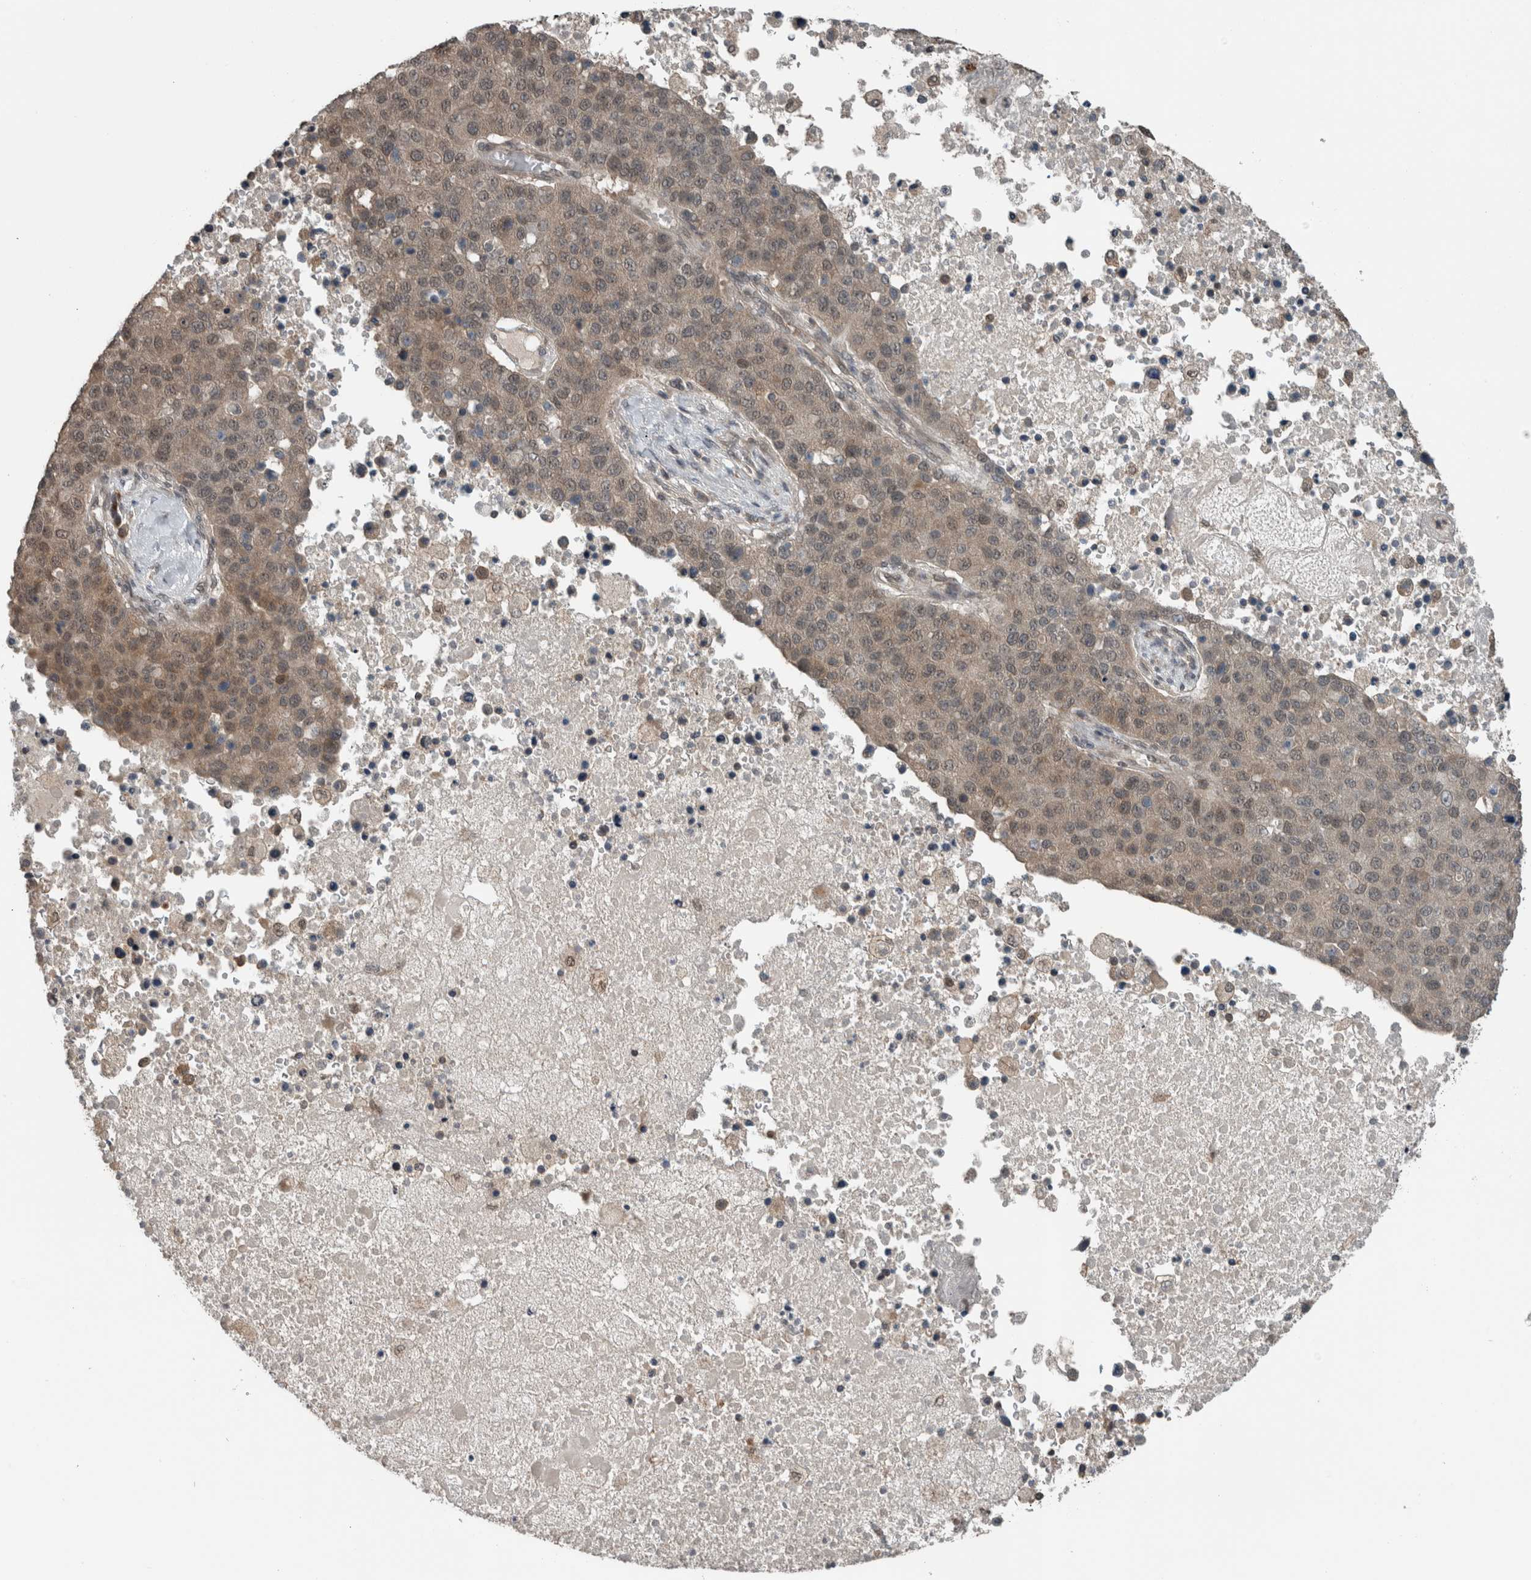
{"staining": {"intensity": "weak", "quantity": ">75%", "location": "cytoplasmic/membranous"}, "tissue": "pancreatic cancer", "cell_type": "Tumor cells", "image_type": "cancer", "snomed": [{"axis": "morphology", "description": "Adenocarcinoma, NOS"}, {"axis": "topography", "description": "Pancreas"}], "caption": "Immunohistochemical staining of human pancreatic adenocarcinoma exhibits low levels of weak cytoplasmic/membranous positivity in approximately >75% of tumor cells. (brown staining indicates protein expression, while blue staining denotes nuclei).", "gene": "SPAG7", "patient": {"sex": "female", "age": 61}}